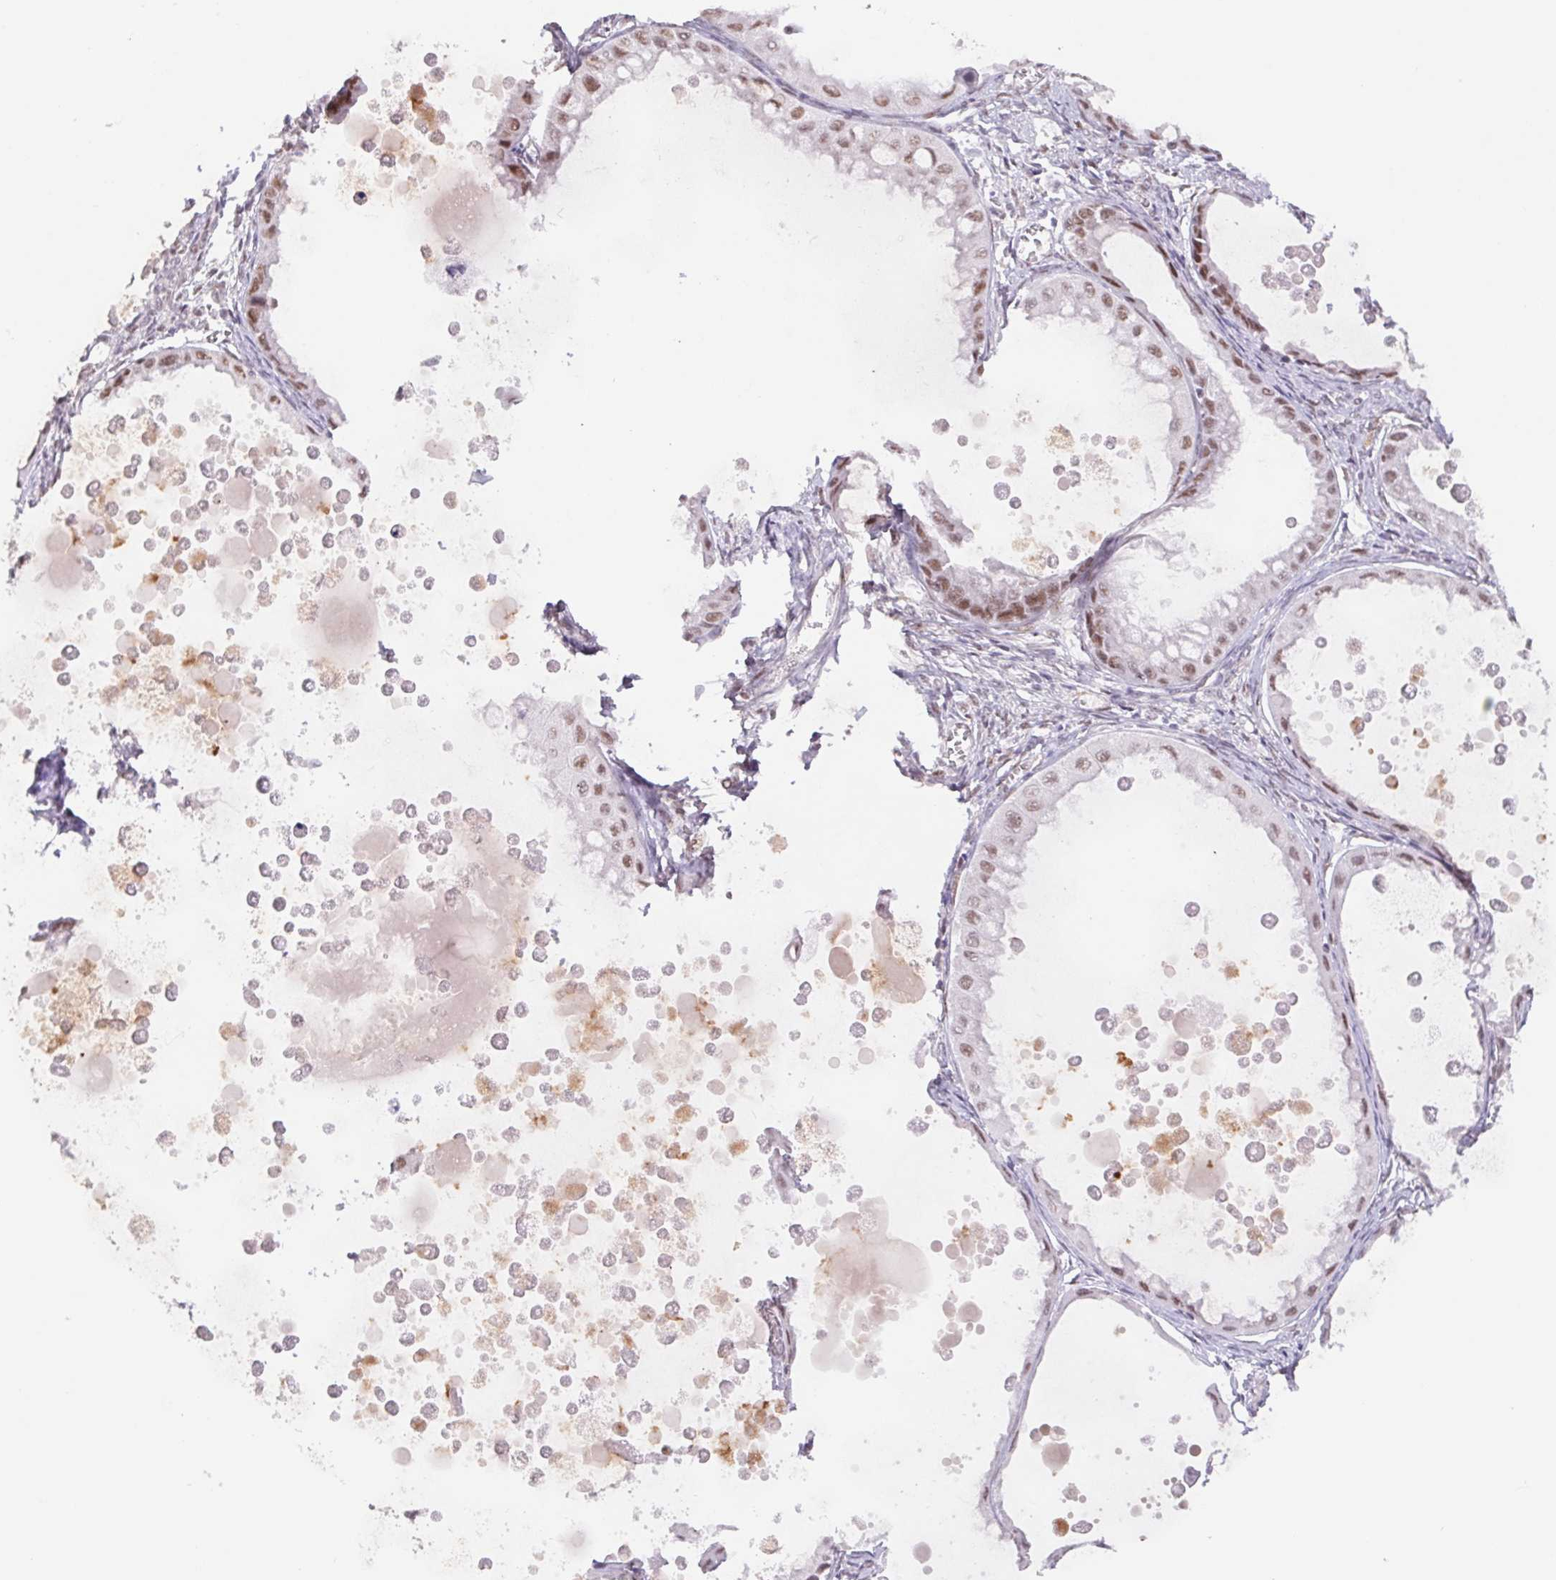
{"staining": {"intensity": "moderate", "quantity": ">75%", "location": "nuclear"}, "tissue": "ovarian cancer", "cell_type": "Tumor cells", "image_type": "cancer", "snomed": [{"axis": "morphology", "description": "Cystadenocarcinoma, mucinous, NOS"}, {"axis": "topography", "description": "Ovary"}], "caption": "Immunohistochemistry of human mucinous cystadenocarcinoma (ovarian) exhibits medium levels of moderate nuclear positivity in about >75% of tumor cells.", "gene": "TRERF1", "patient": {"sex": "female", "age": 64}}